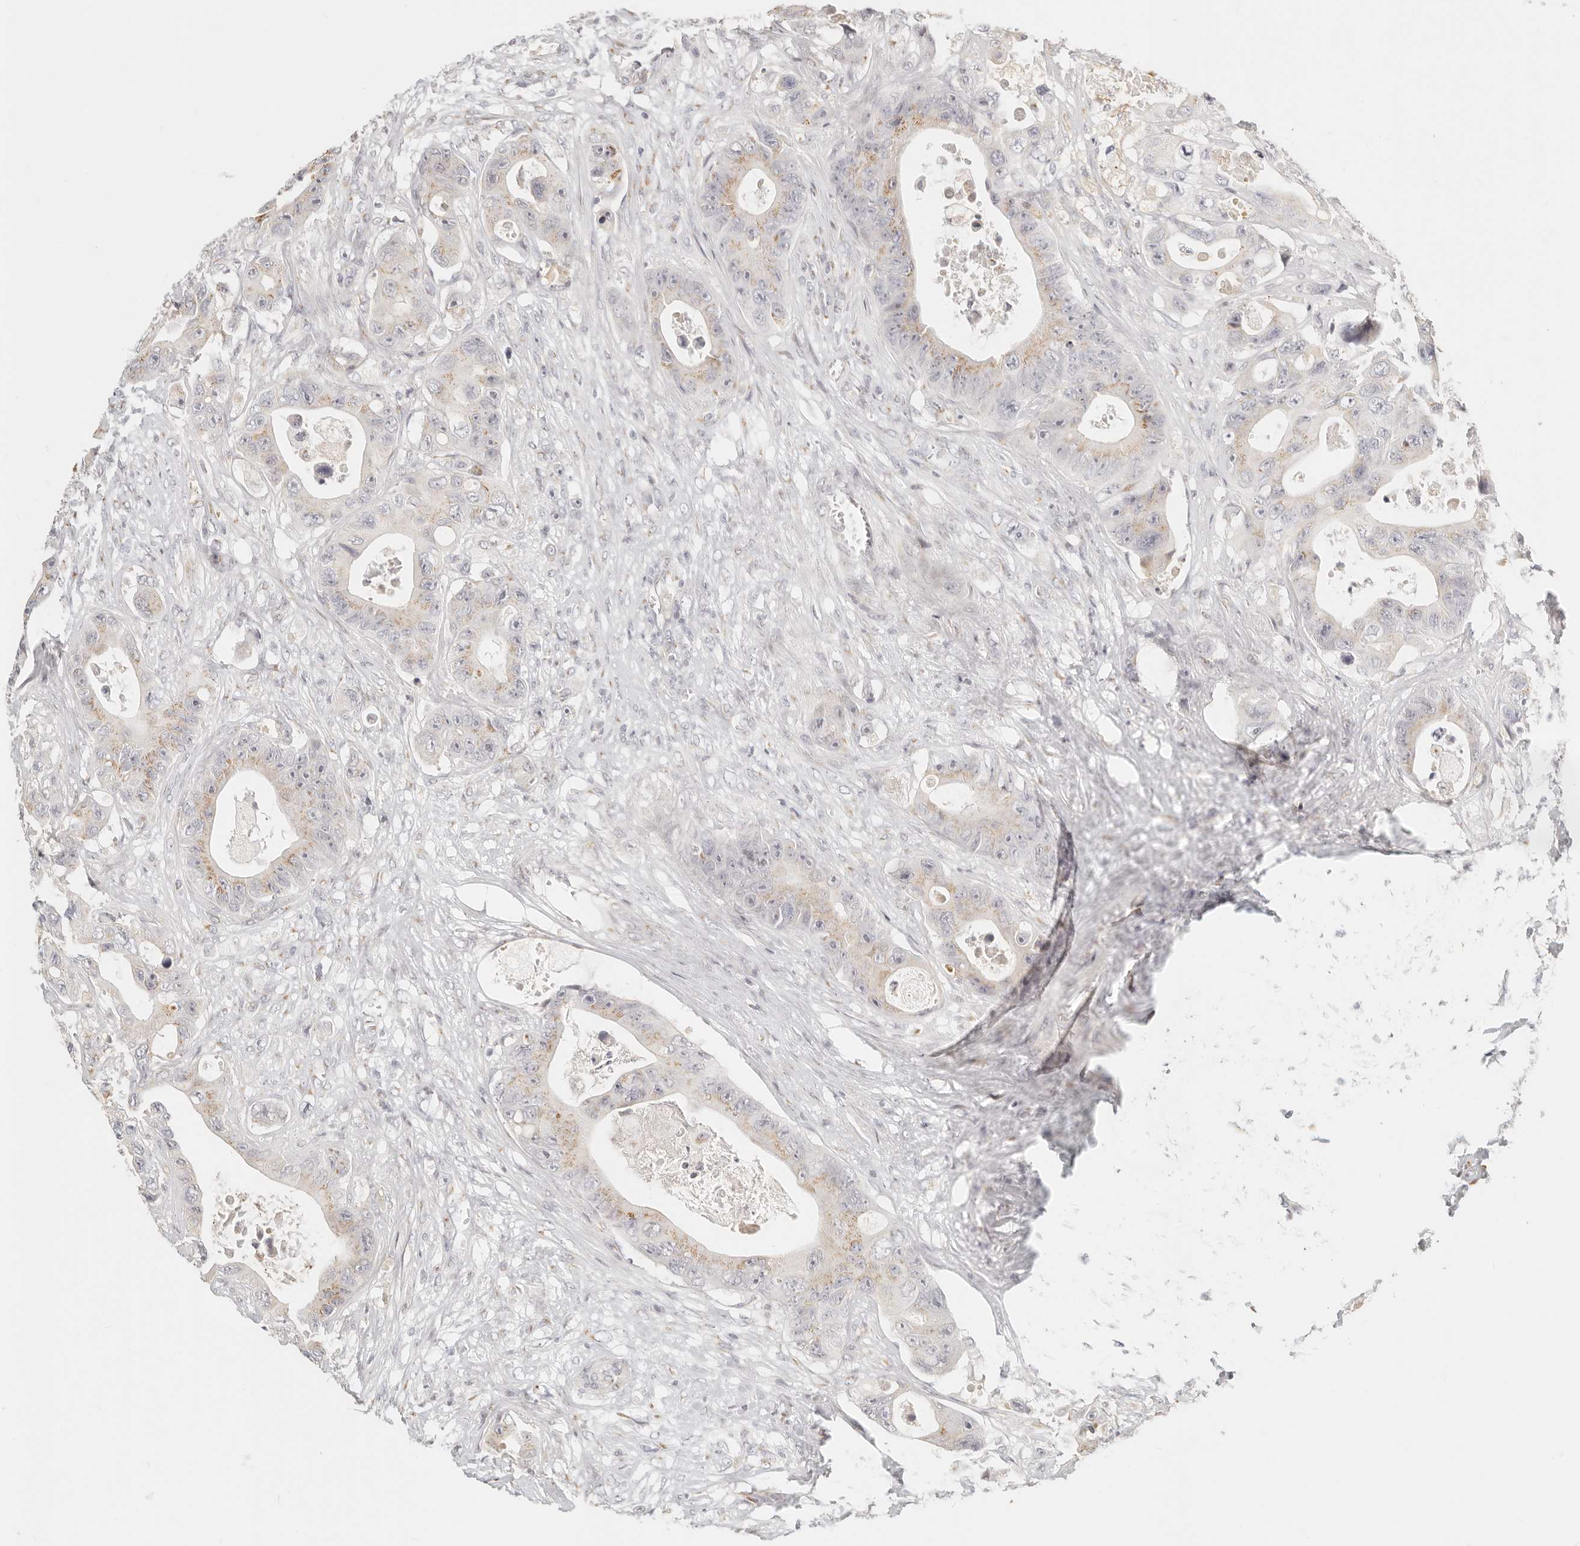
{"staining": {"intensity": "weak", "quantity": ">75%", "location": "cytoplasmic/membranous"}, "tissue": "colorectal cancer", "cell_type": "Tumor cells", "image_type": "cancer", "snomed": [{"axis": "morphology", "description": "Adenocarcinoma, NOS"}, {"axis": "topography", "description": "Colon"}], "caption": "Human colorectal cancer (adenocarcinoma) stained with a protein marker shows weak staining in tumor cells.", "gene": "FAM20B", "patient": {"sex": "female", "age": 46}}